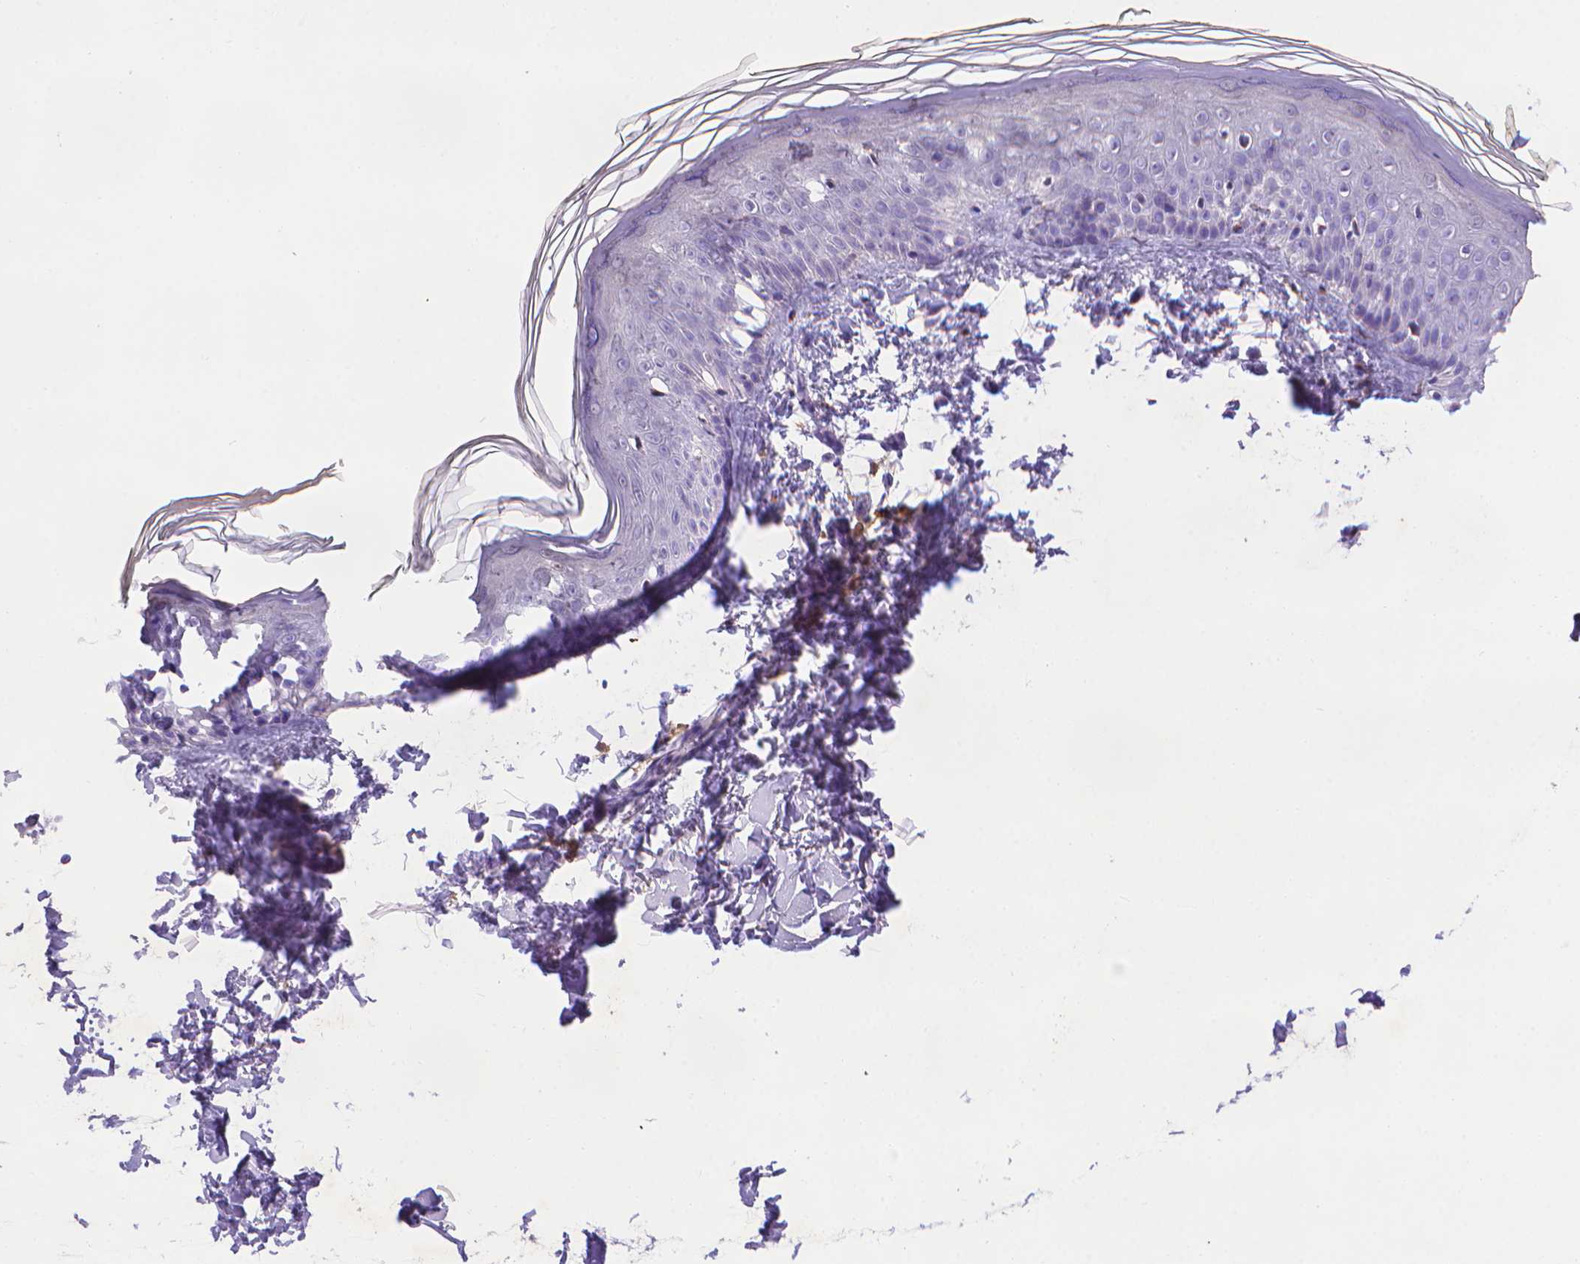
{"staining": {"intensity": "negative", "quantity": "none", "location": "none"}, "tissue": "skin", "cell_type": "Fibroblasts", "image_type": "normal", "snomed": [{"axis": "morphology", "description": "Normal tissue, NOS"}, {"axis": "topography", "description": "Skin"}], "caption": "High magnification brightfield microscopy of normal skin stained with DAB (3,3'-diaminobenzidine) (brown) and counterstained with hematoxylin (blue): fibroblasts show no significant expression. (DAB immunohistochemistry with hematoxylin counter stain).", "gene": "FGD2", "patient": {"sex": "female", "age": 62}}